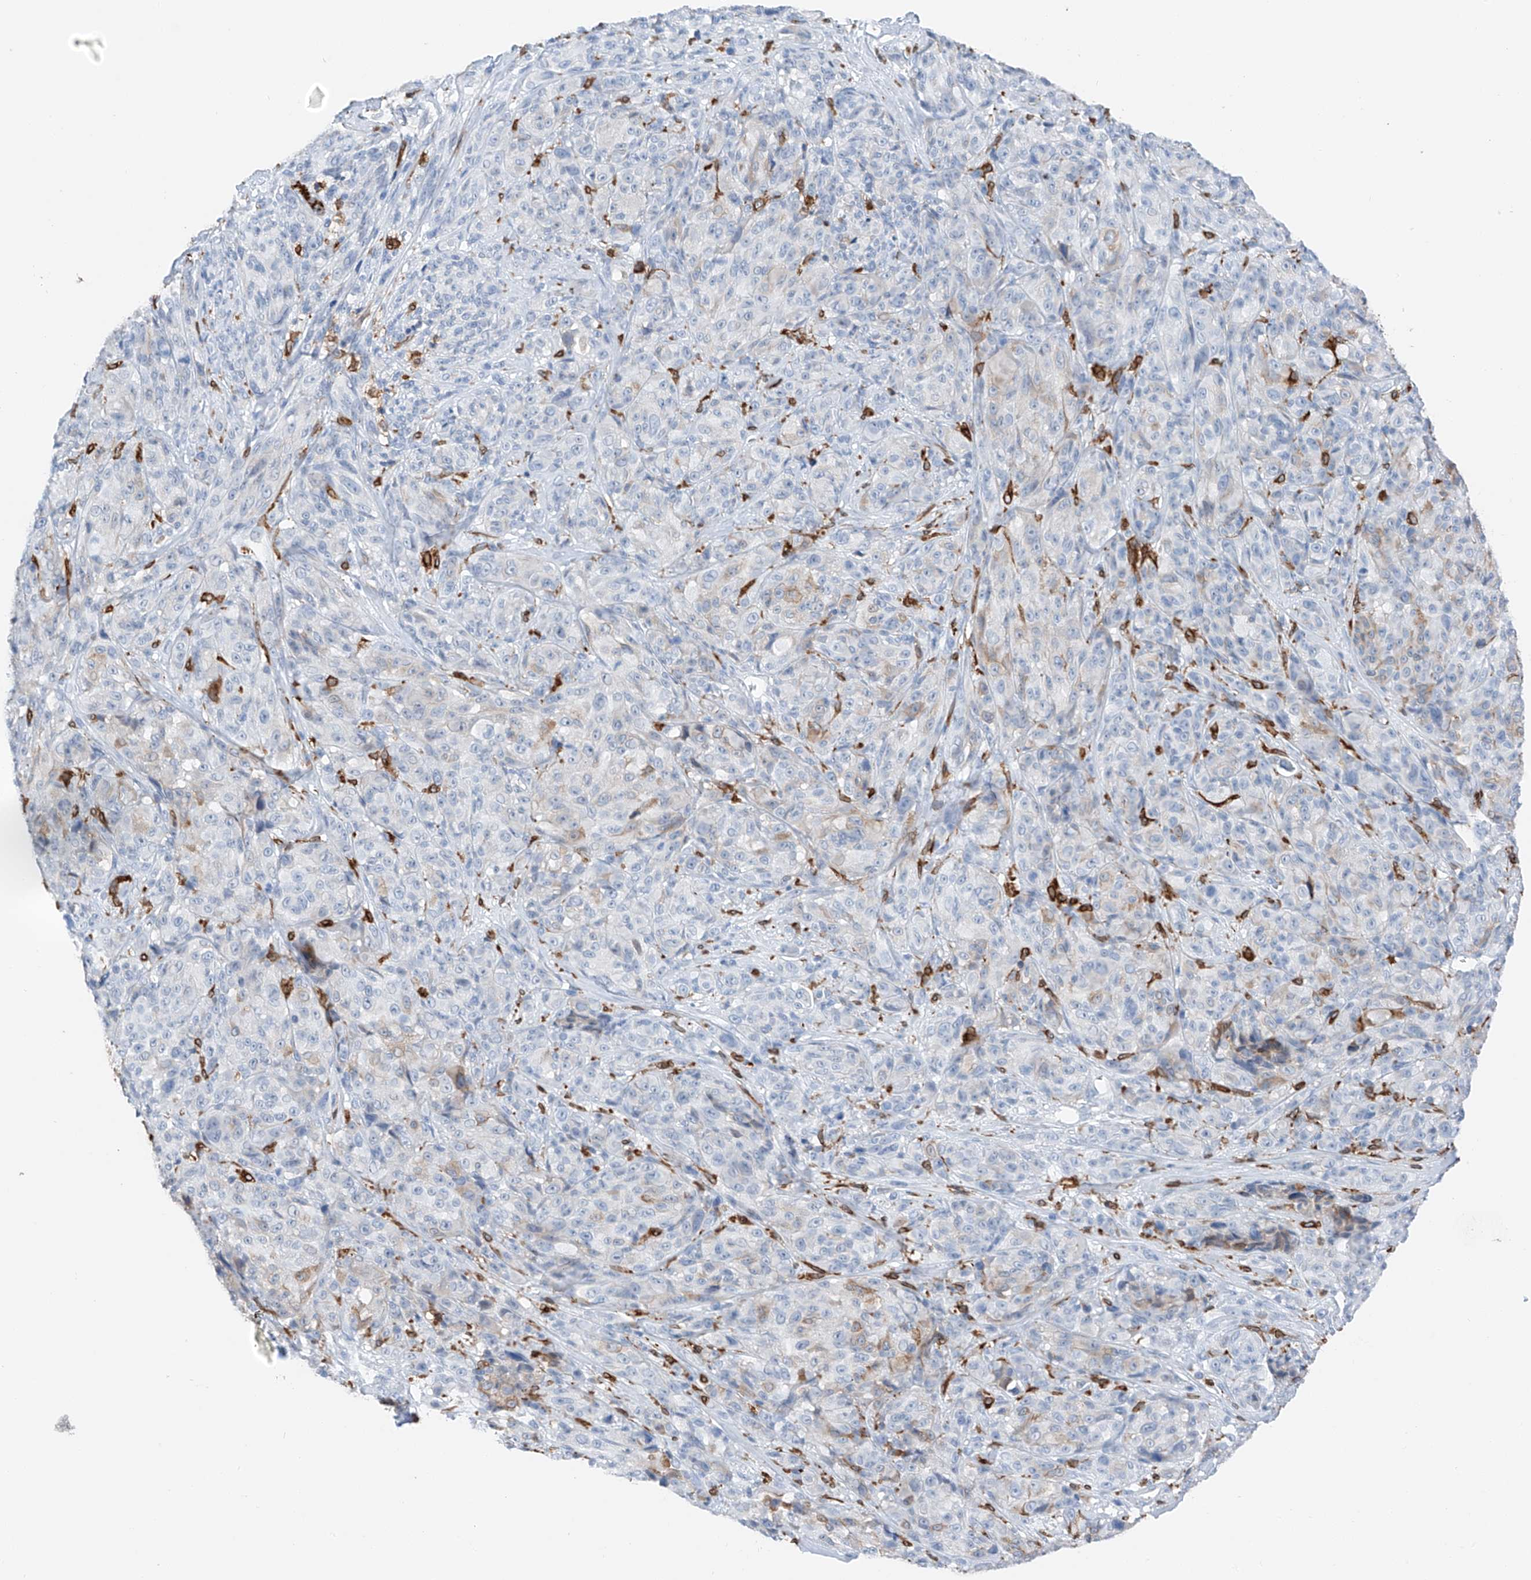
{"staining": {"intensity": "moderate", "quantity": "<25%", "location": "cytoplasmic/membranous"}, "tissue": "melanoma", "cell_type": "Tumor cells", "image_type": "cancer", "snomed": [{"axis": "morphology", "description": "Malignant melanoma, NOS"}, {"axis": "topography", "description": "Skin"}], "caption": "The immunohistochemical stain shows moderate cytoplasmic/membranous staining in tumor cells of melanoma tissue.", "gene": "TBXAS1", "patient": {"sex": "male", "age": 73}}